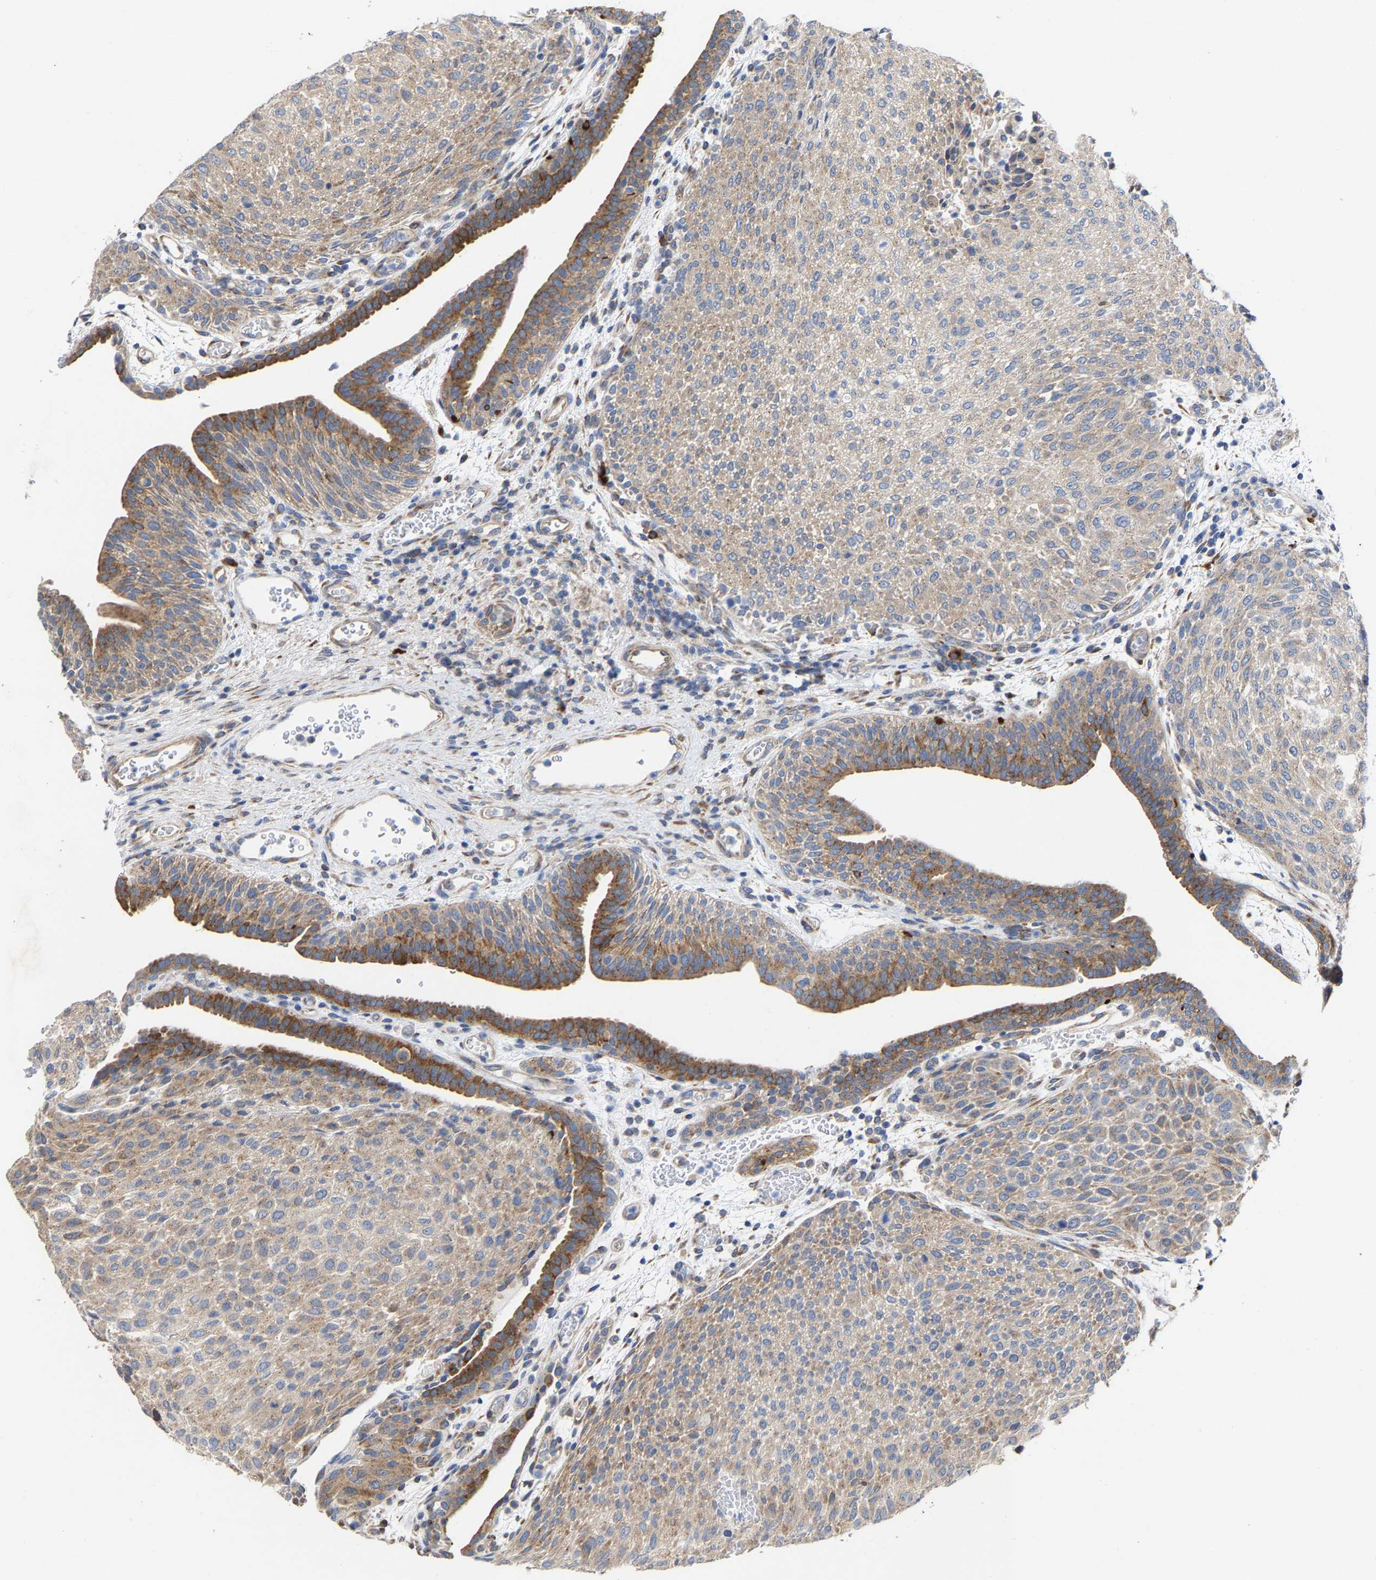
{"staining": {"intensity": "weak", "quantity": "25%-75%", "location": "cytoplasmic/membranous"}, "tissue": "urothelial cancer", "cell_type": "Tumor cells", "image_type": "cancer", "snomed": [{"axis": "morphology", "description": "Urothelial carcinoma, Low grade"}, {"axis": "morphology", "description": "Urothelial carcinoma, High grade"}, {"axis": "topography", "description": "Urinary bladder"}], "caption": "Approximately 25%-75% of tumor cells in urothelial cancer show weak cytoplasmic/membranous protein staining as visualized by brown immunohistochemical staining.", "gene": "PPP1R15A", "patient": {"sex": "male", "age": 35}}